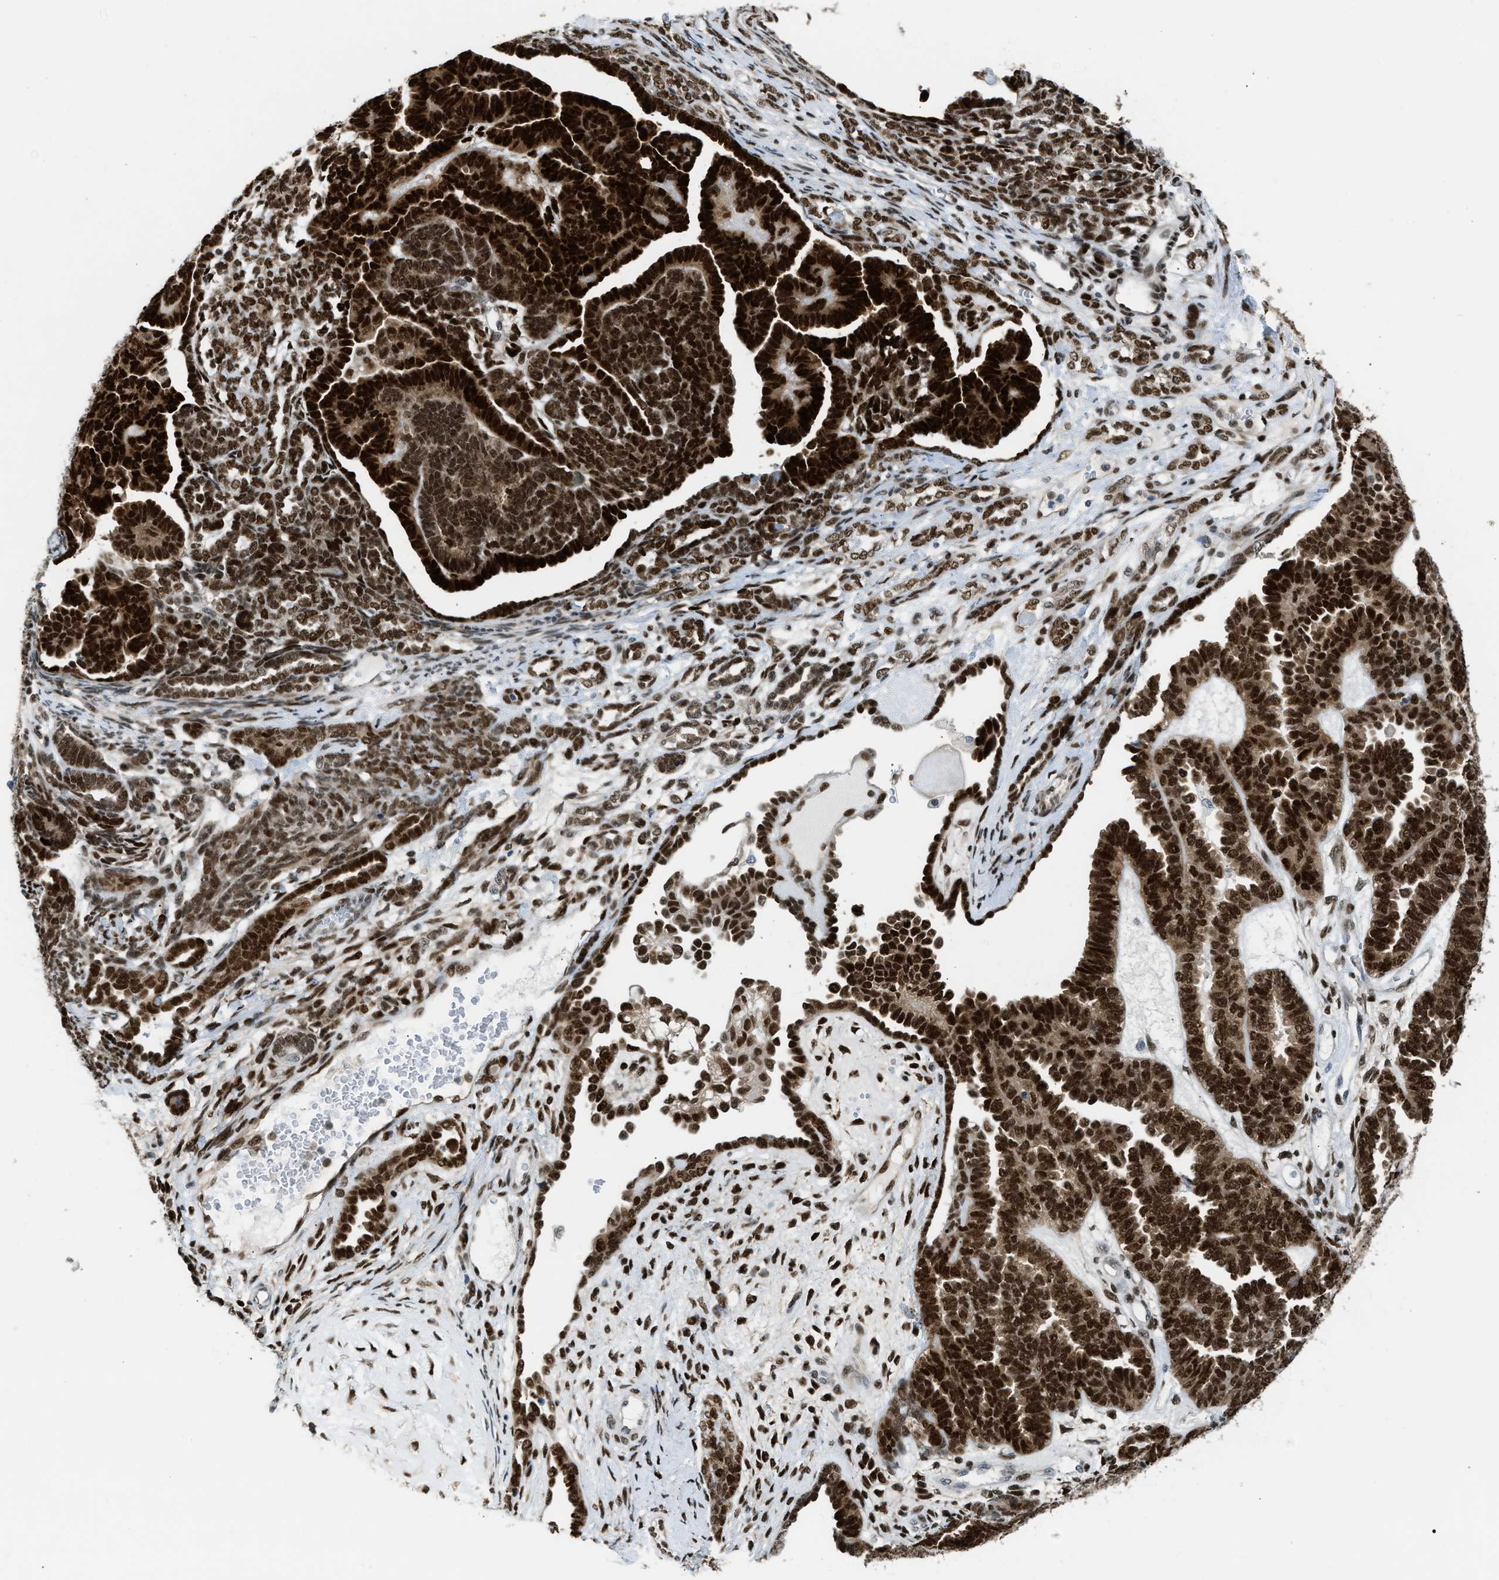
{"staining": {"intensity": "strong", "quantity": ">75%", "location": "nuclear"}, "tissue": "endometrial cancer", "cell_type": "Tumor cells", "image_type": "cancer", "snomed": [{"axis": "morphology", "description": "Neoplasm, malignant, NOS"}, {"axis": "topography", "description": "Endometrium"}], "caption": "This image reveals IHC staining of endometrial cancer, with high strong nuclear positivity in about >75% of tumor cells.", "gene": "SSBP2", "patient": {"sex": "female", "age": 74}}